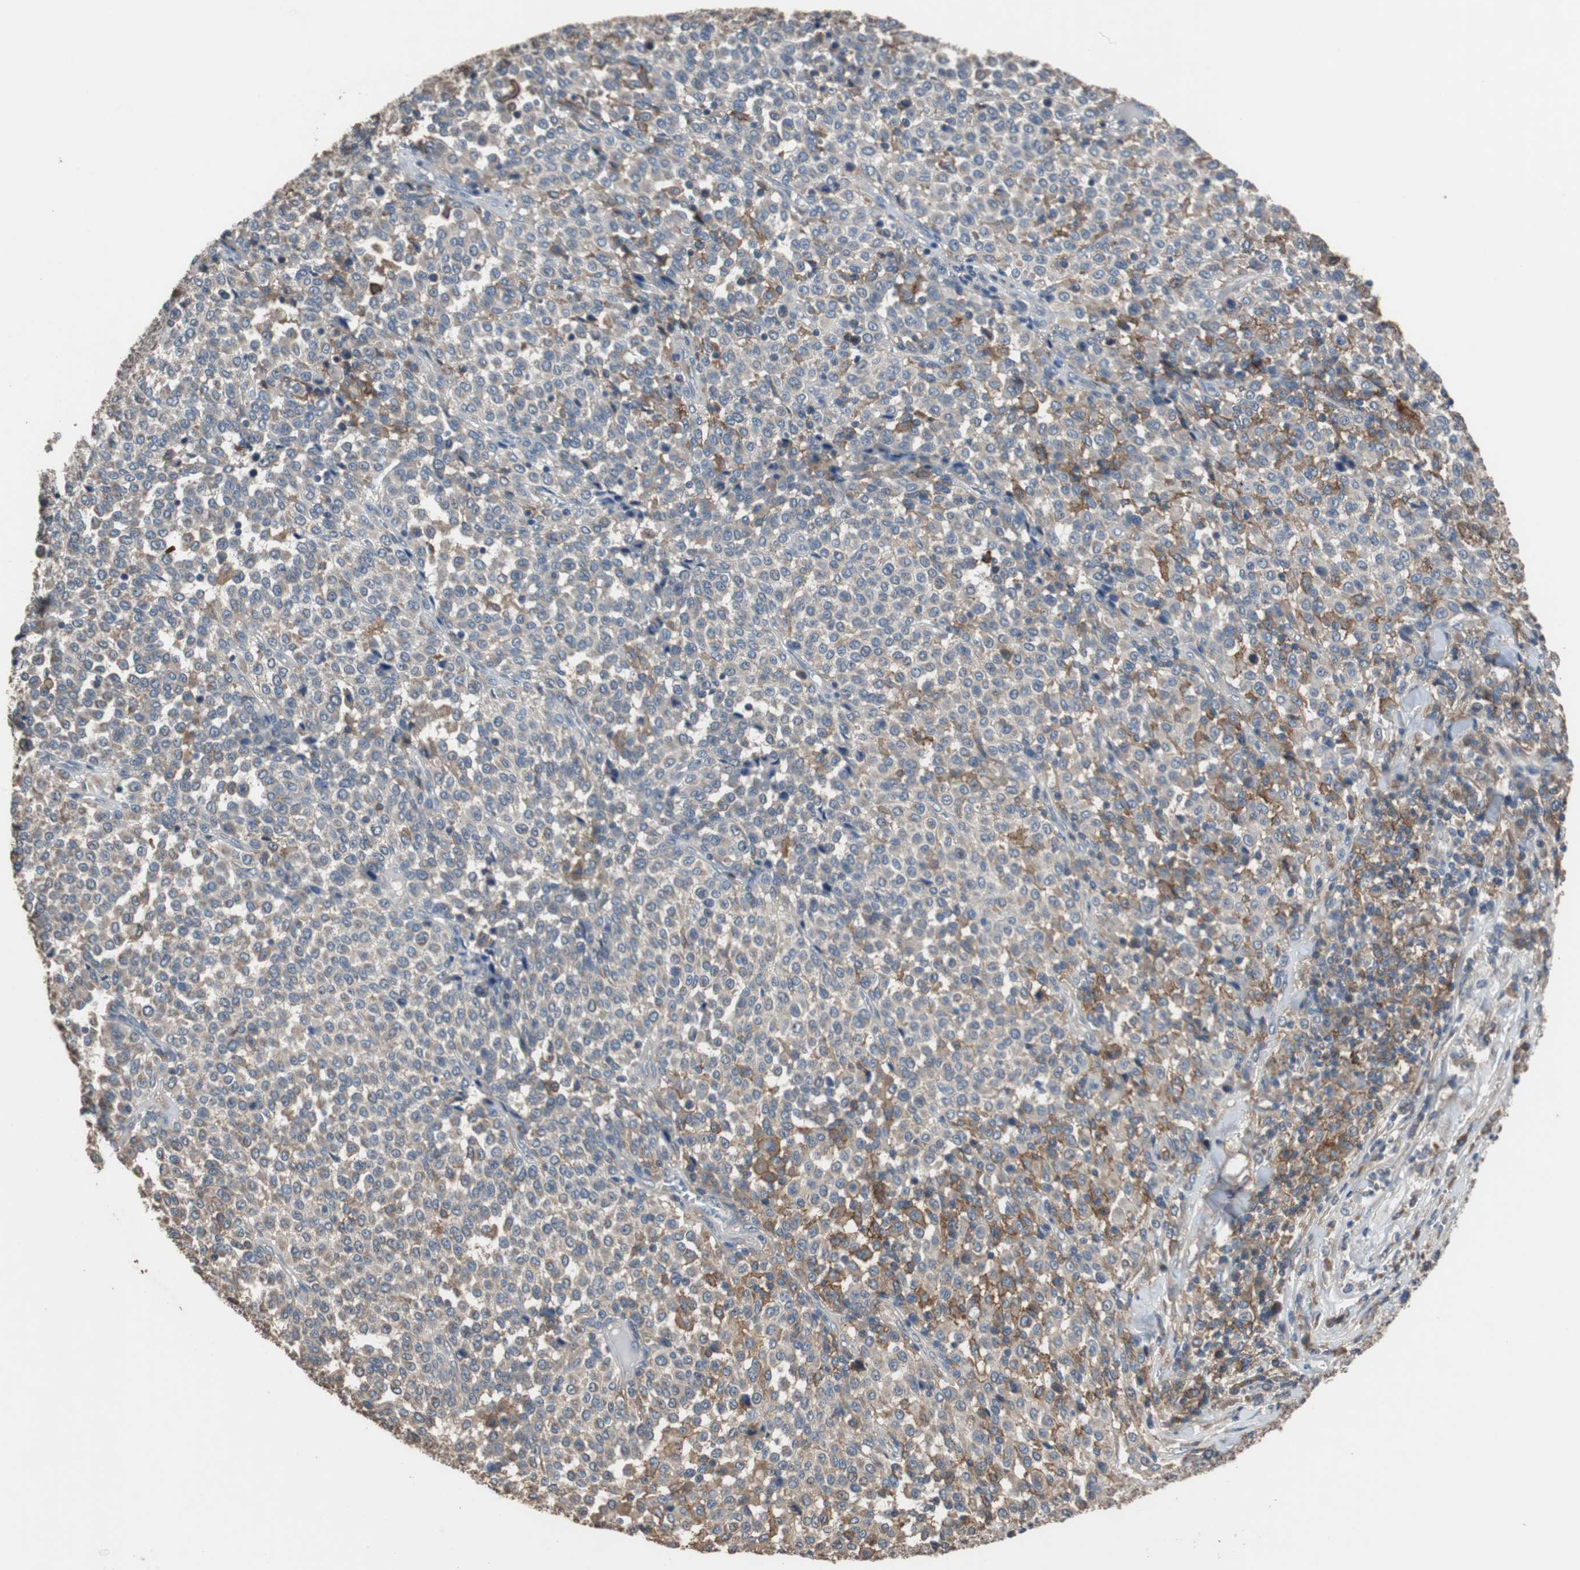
{"staining": {"intensity": "weak", "quantity": "25%-75%", "location": "cytoplasmic/membranous"}, "tissue": "melanoma", "cell_type": "Tumor cells", "image_type": "cancer", "snomed": [{"axis": "morphology", "description": "Malignant melanoma, Metastatic site"}, {"axis": "topography", "description": "Pancreas"}], "caption": "A photomicrograph showing weak cytoplasmic/membranous expression in approximately 25%-75% of tumor cells in malignant melanoma (metastatic site), as visualized by brown immunohistochemical staining.", "gene": "SCIMP", "patient": {"sex": "female", "age": 30}}